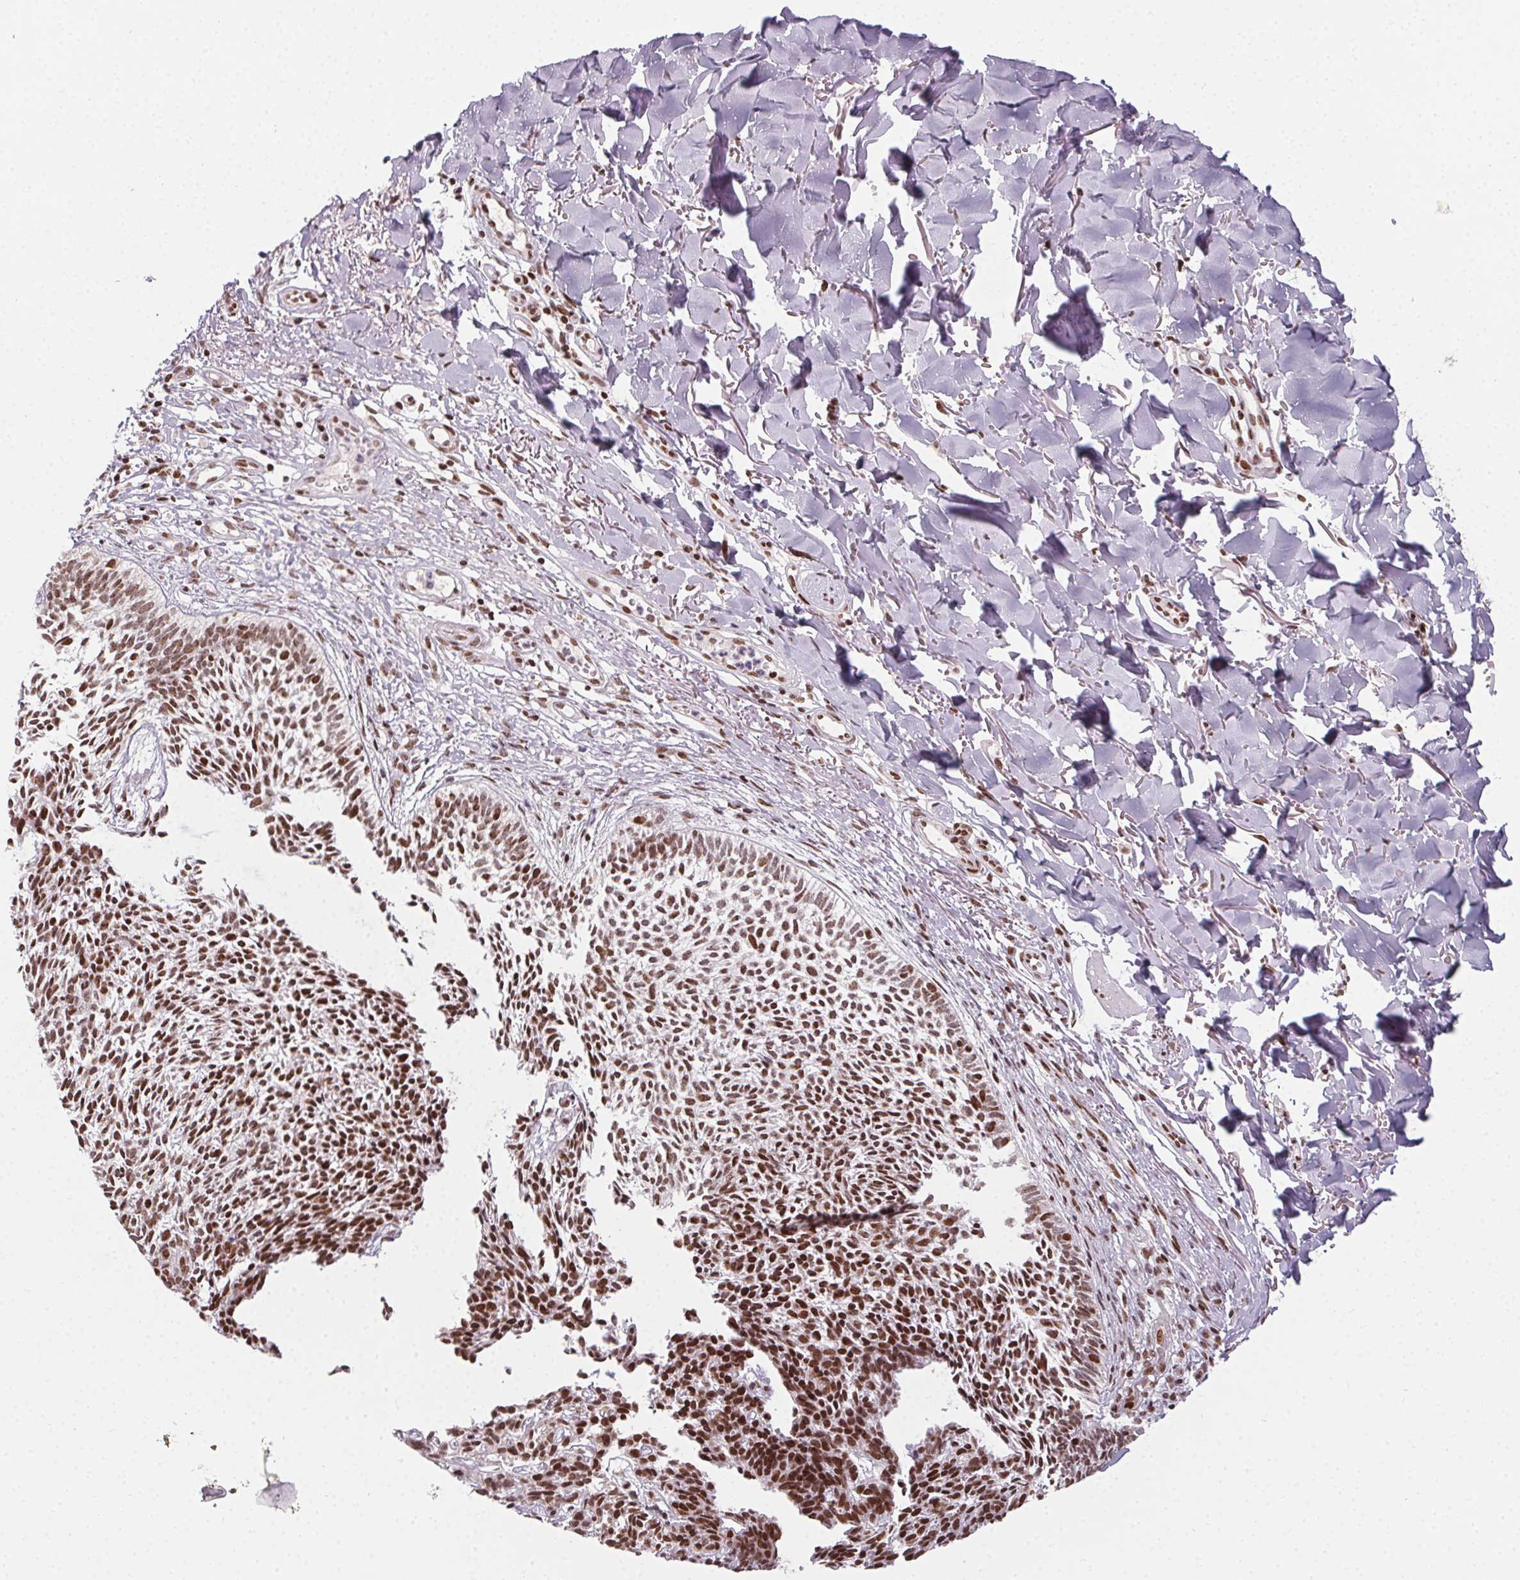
{"staining": {"intensity": "moderate", "quantity": ">75%", "location": "nuclear"}, "tissue": "skin cancer", "cell_type": "Tumor cells", "image_type": "cancer", "snomed": [{"axis": "morphology", "description": "Basal cell carcinoma"}, {"axis": "topography", "description": "Skin"}], "caption": "Skin cancer (basal cell carcinoma) stained with a brown dye reveals moderate nuclear positive expression in approximately >75% of tumor cells.", "gene": "KMT2A", "patient": {"sex": "male", "age": 78}}